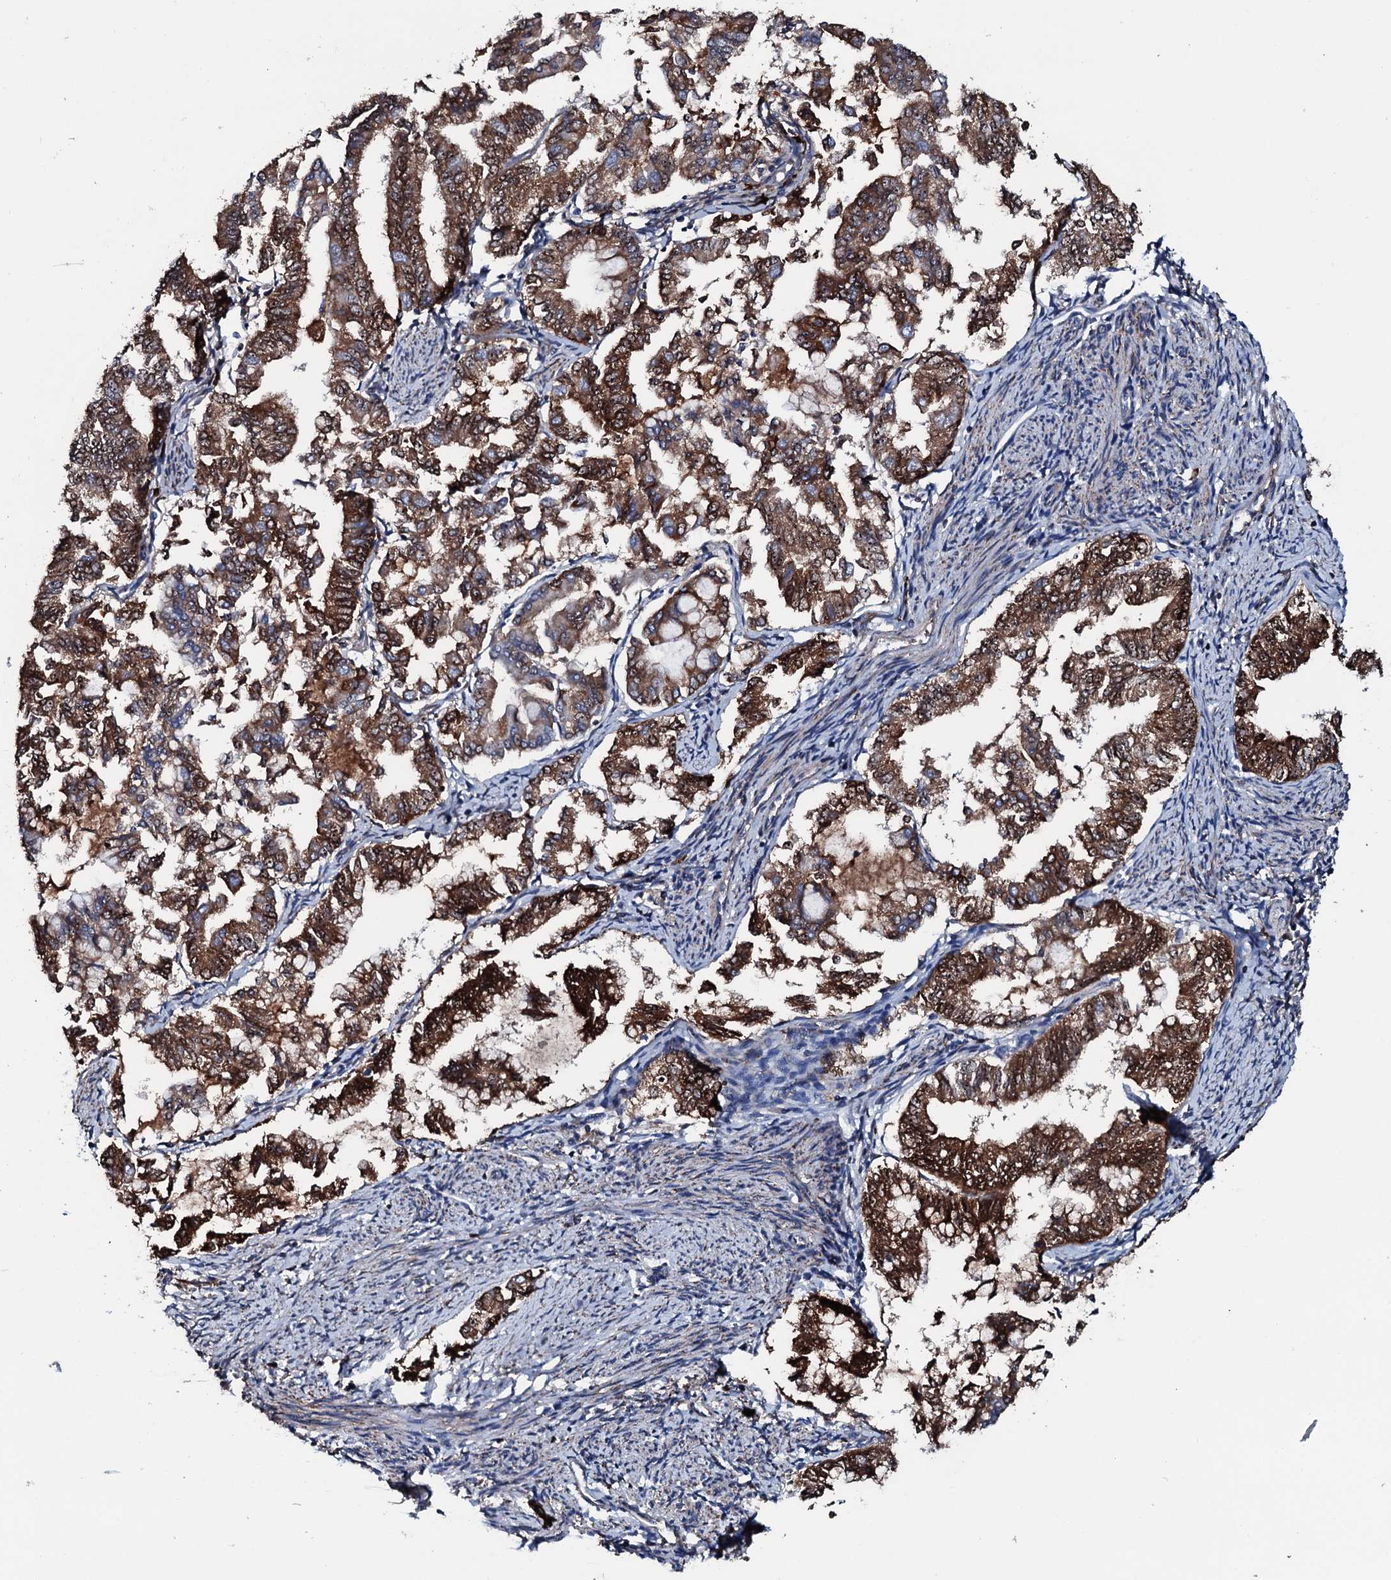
{"staining": {"intensity": "strong", "quantity": ">75%", "location": "cytoplasmic/membranous"}, "tissue": "endometrial cancer", "cell_type": "Tumor cells", "image_type": "cancer", "snomed": [{"axis": "morphology", "description": "Adenocarcinoma, NOS"}, {"axis": "topography", "description": "Endometrium"}], "caption": "Protein expression analysis of human endometrial cancer (adenocarcinoma) reveals strong cytoplasmic/membranous staining in about >75% of tumor cells.", "gene": "NEK1", "patient": {"sex": "female", "age": 79}}